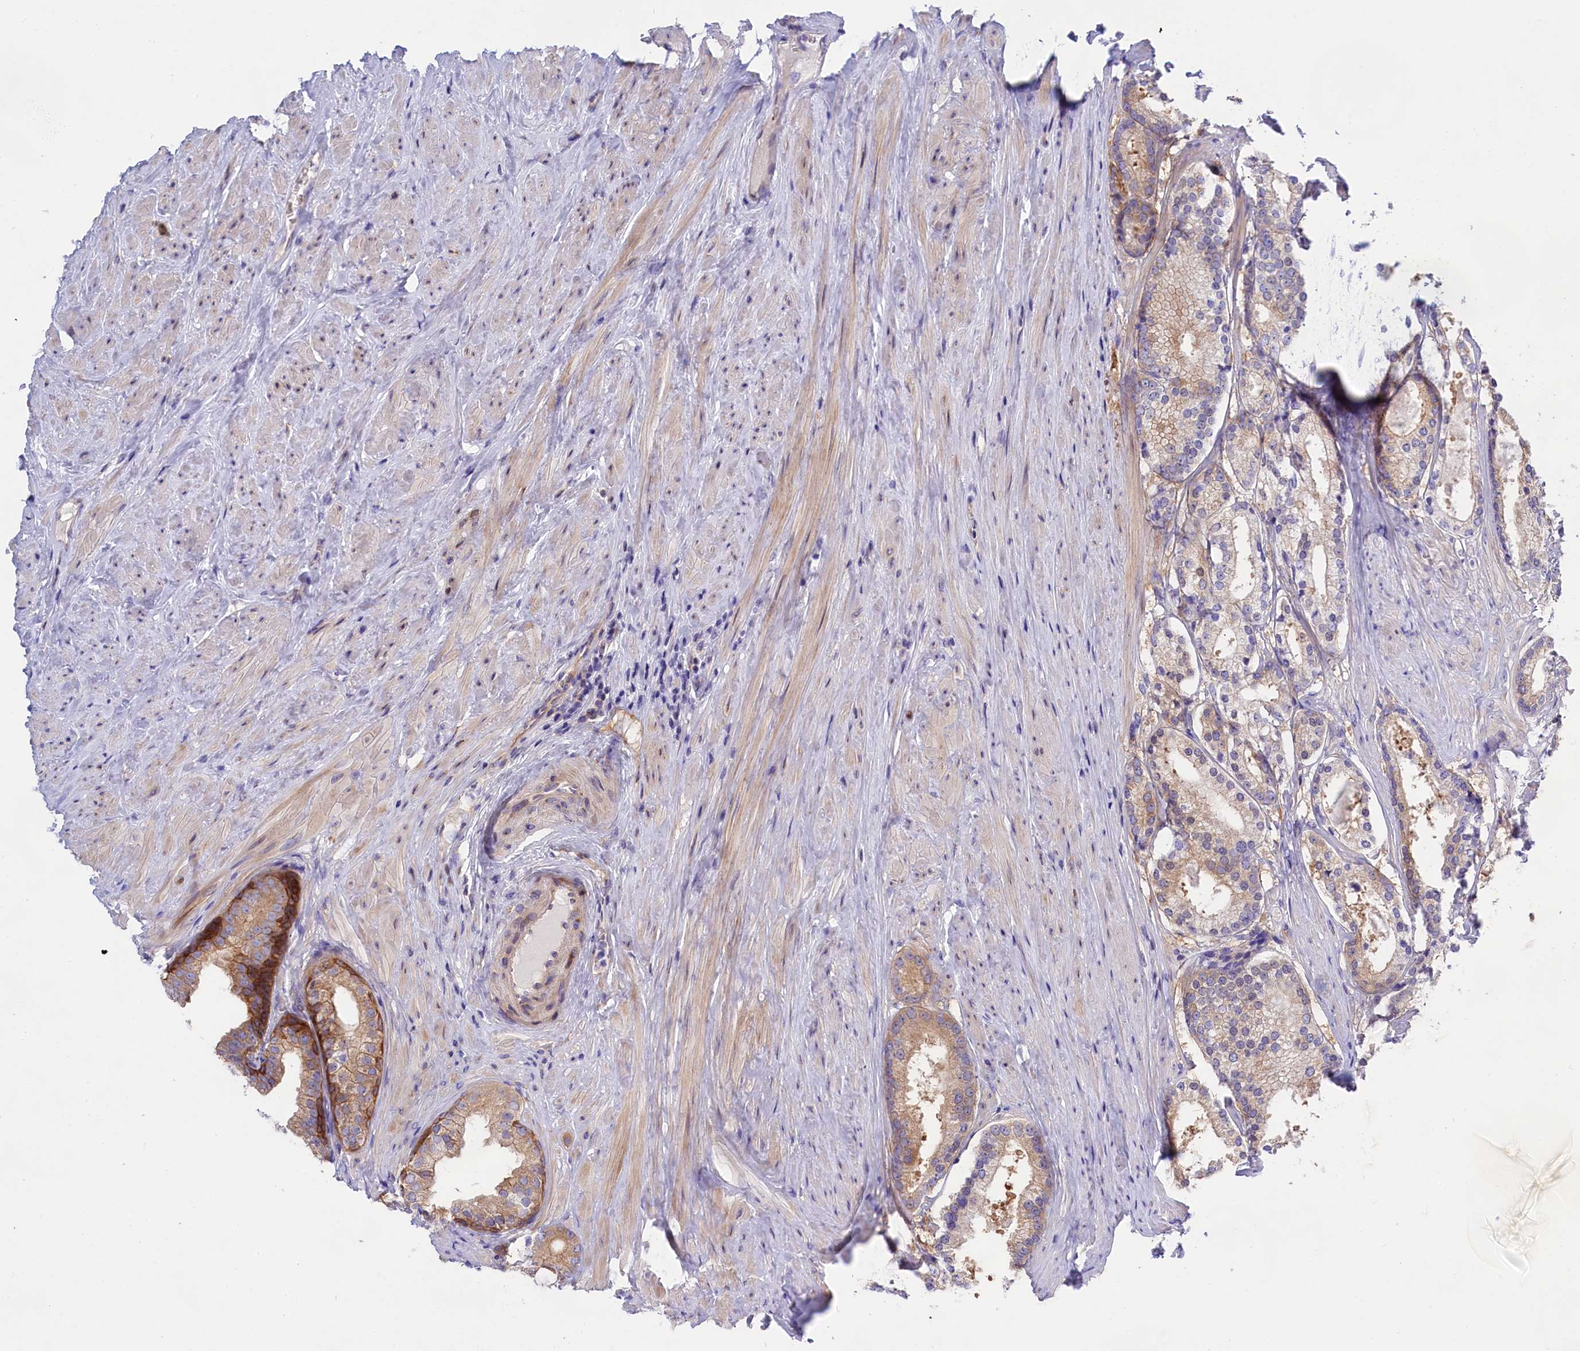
{"staining": {"intensity": "moderate", "quantity": "25%-75%", "location": "cytoplasmic/membranous"}, "tissue": "prostate cancer", "cell_type": "Tumor cells", "image_type": "cancer", "snomed": [{"axis": "morphology", "description": "Adenocarcinoma, Low grade"}, {"axis": "topography", "description": "Prostate"}], "caption": "A brown stain labels moderate cytoplasmic/membranous staining of a protein in human prostate low-grade adenocarcinoma tumor cells. (DAB (3,3'-diaminobenzidine) IHC with brightfield microscopy, high magnification).", "gene": "PPP1R13L", "patient": {"sex": "male", "age": 68}}